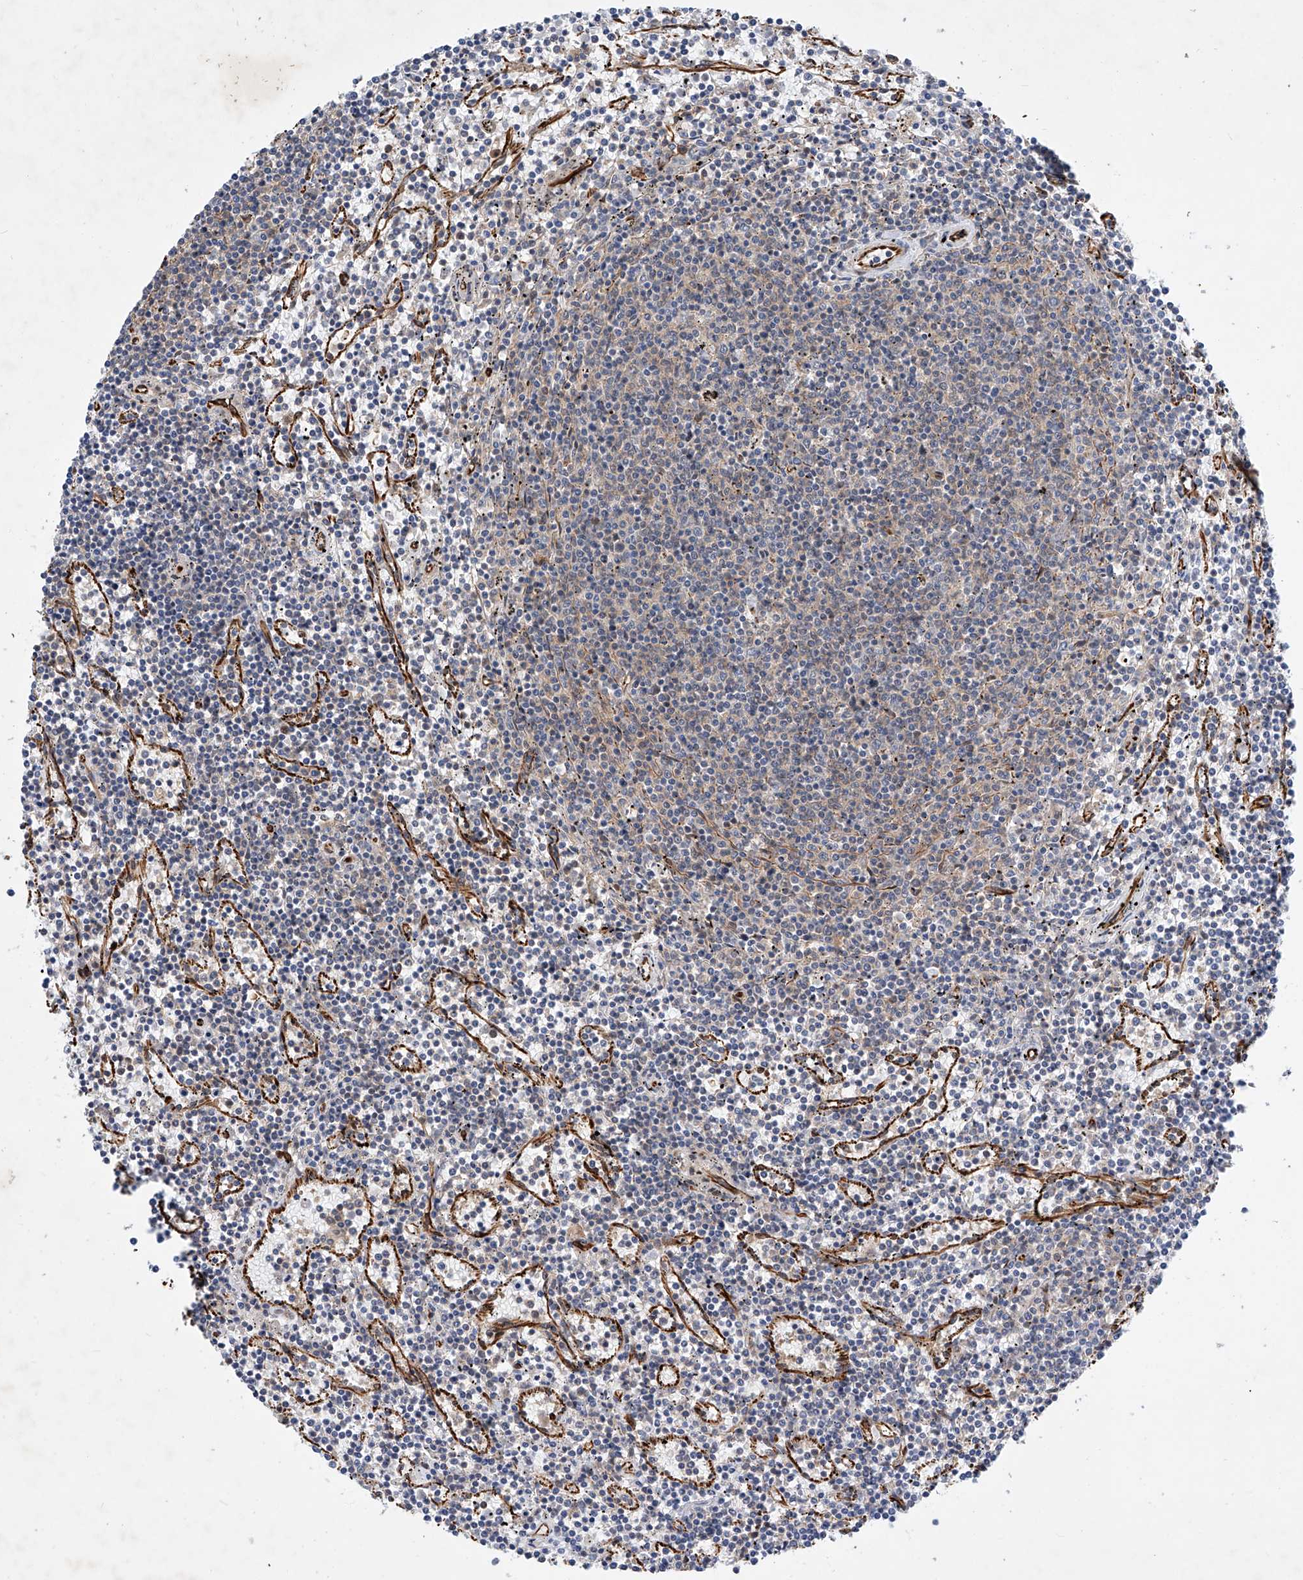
{"staining": {"intensity": "negative", "quantity": "none", "location": "none"}, "tissue": "lymphoma", "cell_type": "Tumor cells", "image_type": "cancer", "snomed": [{"axis": "morphology", "description": "Malignant lymphoma, non-Hodgkin's type, Low grade"}, {"axis": "topography", "description": "Spleen"}], "caption": "Malignant lymphoma, non-Hodgkin's type (low-grade) was stained to show a protein in brown. There is no significant positivity in tumor cells.", "gene": "AMD1", "patient": {"sex": "female", "age": 50}}